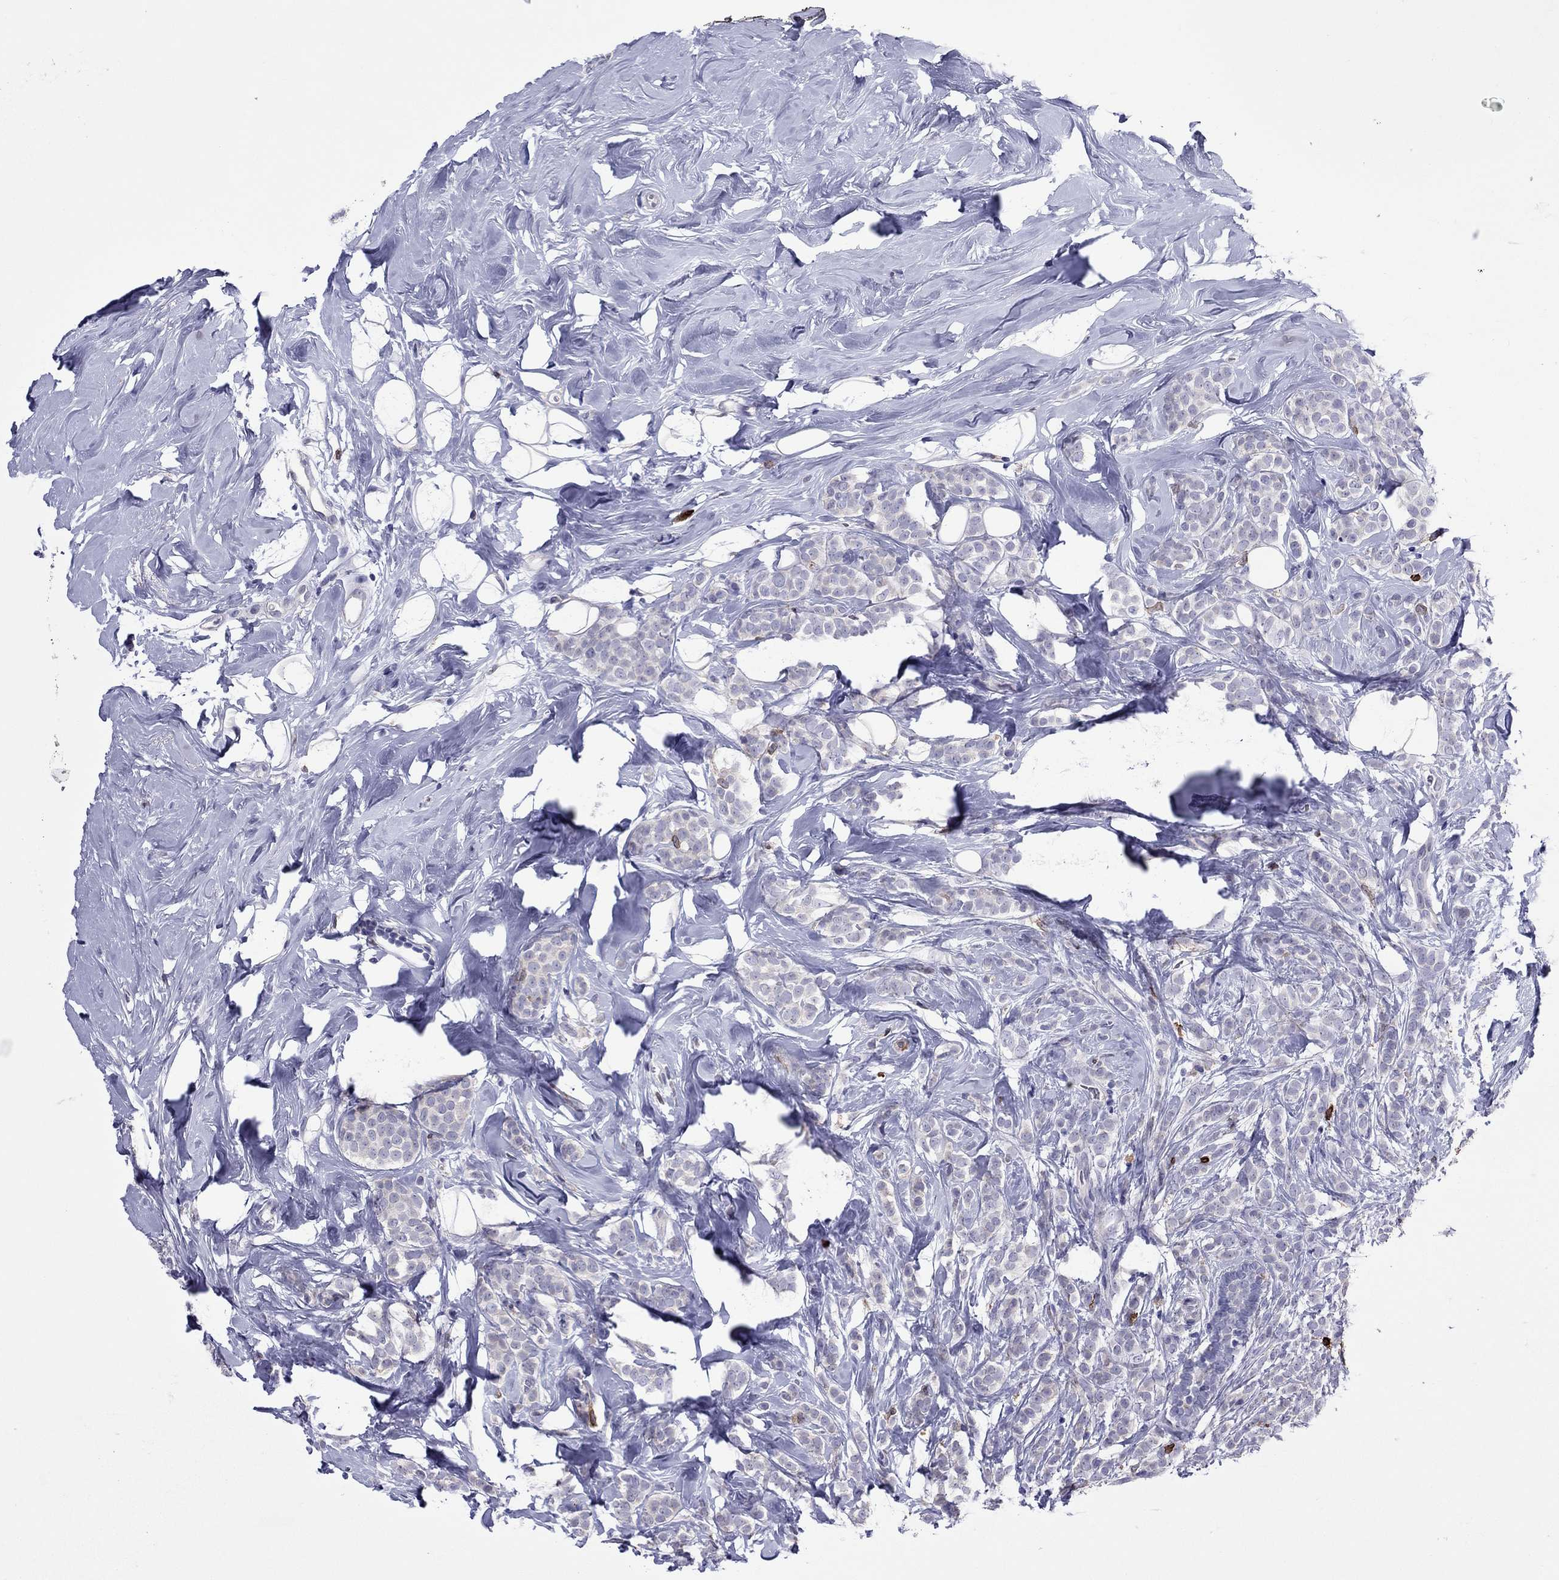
{"staining": {"intensity": "negative", "quantity": "none", "location": "none"}, "tissue": "breast cancer", "cell_type": "Tumor cells", "image_type": "cancer", "snomed": [{"axis": "morphology", "description": "Lobular carcinoma"}, {"axis": "topography", "description": "Breast"}], "caption": "Breast cancer (lobular carcinoma) stained for a protein using immunohistochemistry exhibits no positivity tumor cells.", "gene": "ADORA2A", "patient": {"sex": "female", "age": 49}}